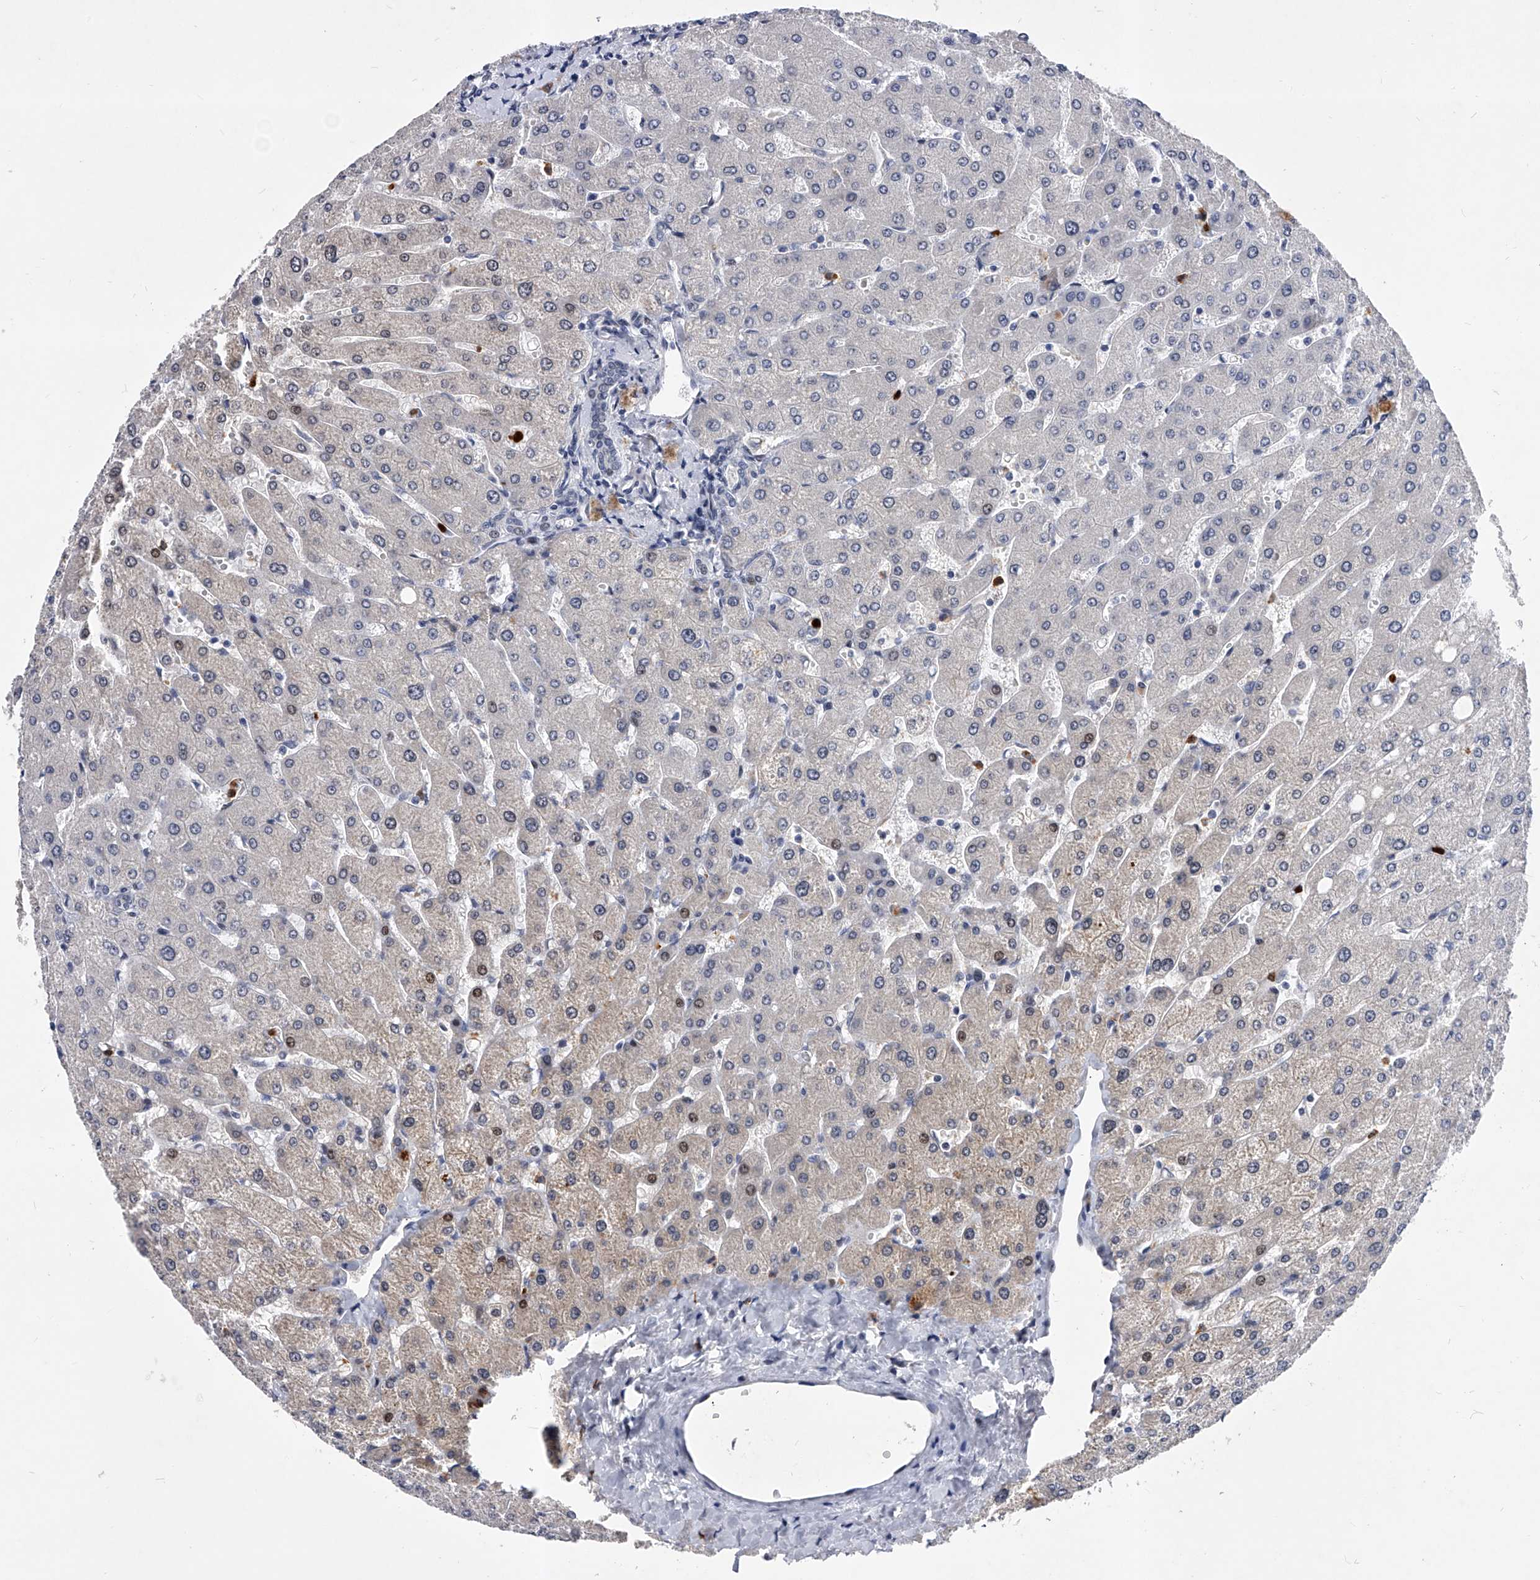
{"staining": {"intensity": "negative", "quantity": "none", "location": "none"}, "tissue": "liver", "cell_type": "Cholangiocytes", "image_type": "normal", "snomed": [{"axis": "morphology", "description": "Normal tissue, NOS"}, {"axis": "topography", "description": "Liver"}], "caption": "Immunohistochemistry (IHC) image of unremarkable liver: liver stained with DAB (3,3'-diaminobenzidine) exhibits no significant protein expression in cholangiocytes.", "gene": "TESK2", "patient": {"sex": "male", "age": 55}}